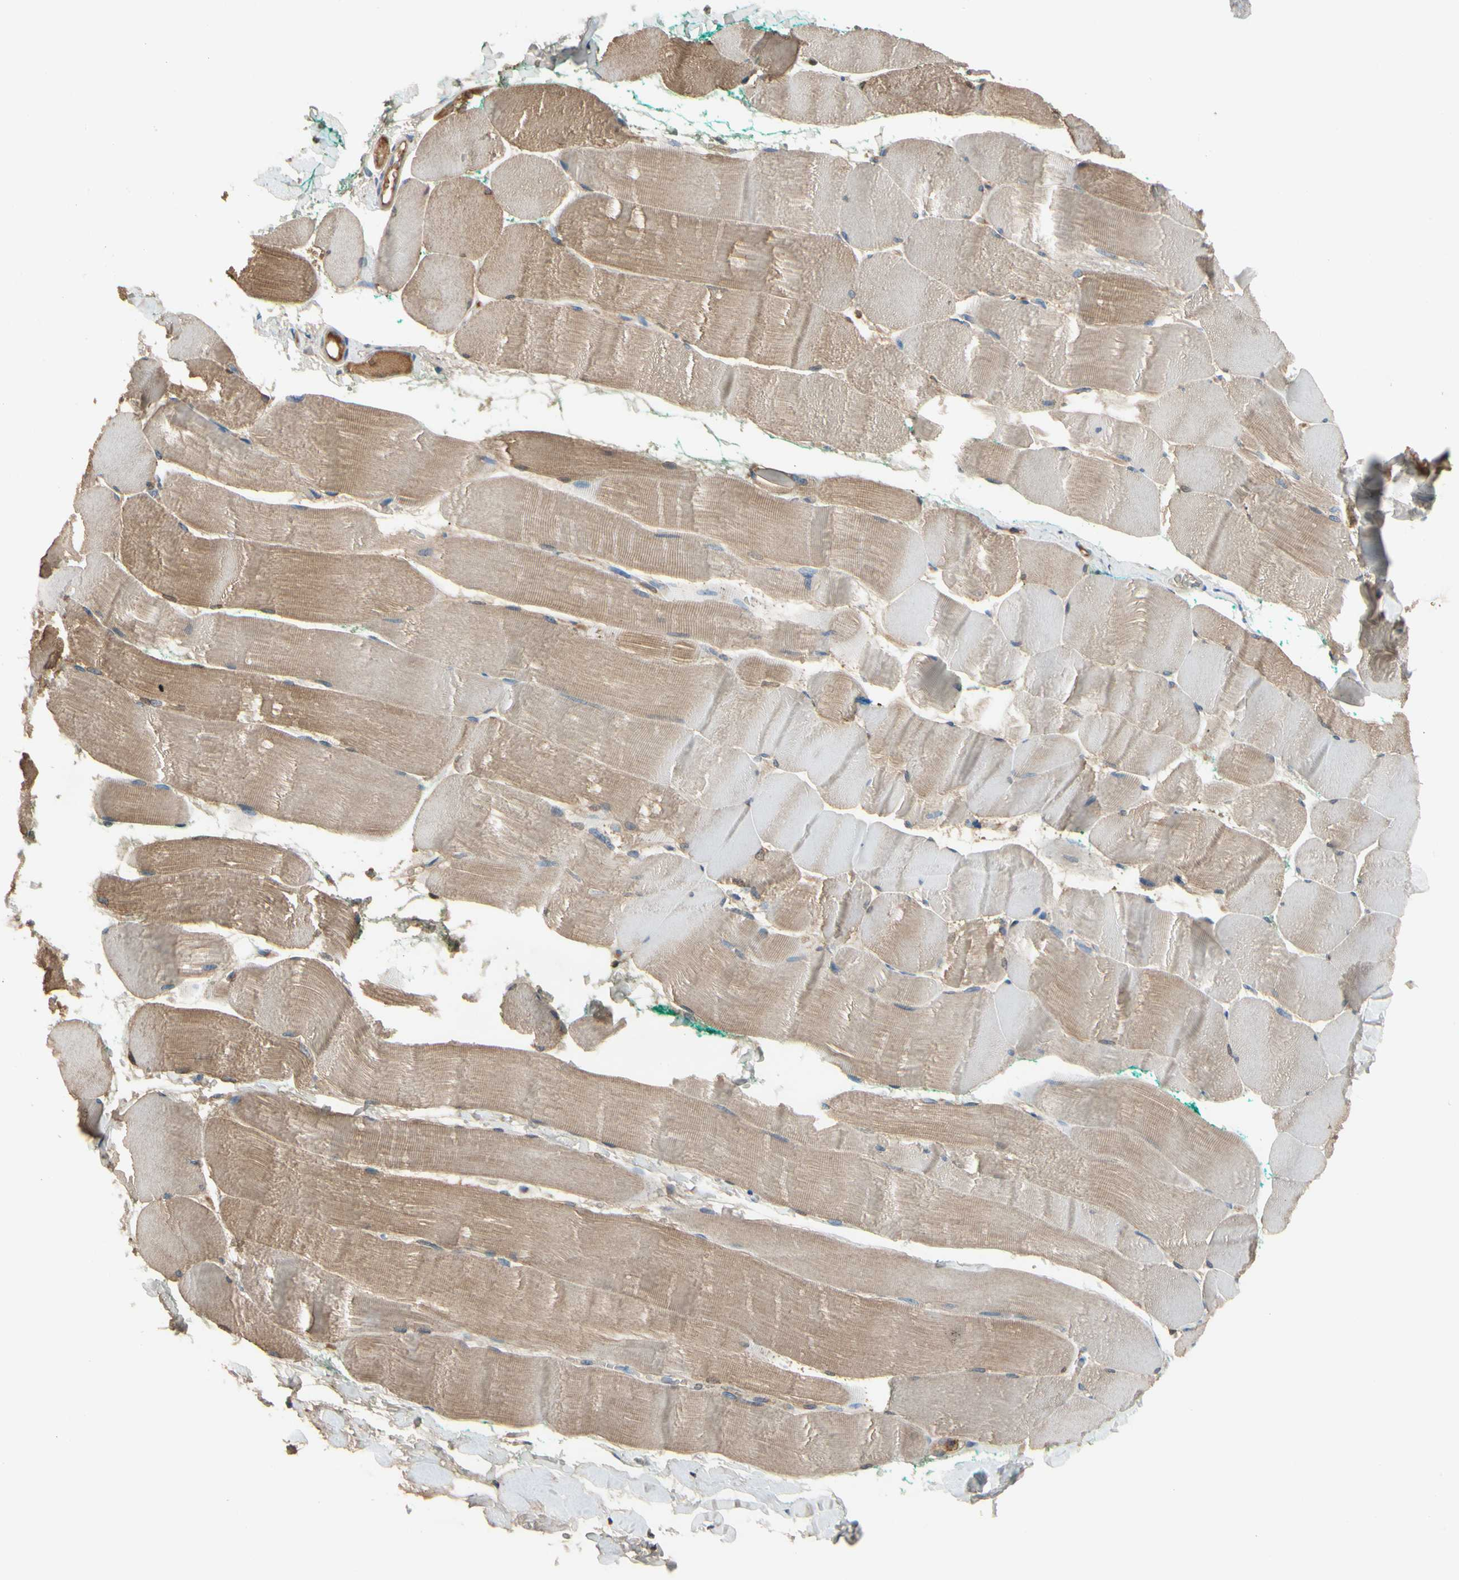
{"staining": {"intensity": "moderate", "quantity": "25%-75%", "location": "cytoplasmic/membranous"}, "tissue": "skeletal muscle", "cell_type": "Myocytes", "image_type": "normal", "snomed": [{"axis": "morphology", "description": "Normal tissue, NOS"}, {"axis": "morphology", "description": "Squamous cell carcinoma, NOS"}, {"axis": "topography", "description": "Skeletal muscle"}], "caption": "An immunohistochemistry histopathology image of unremarkable tissue is shown. Protein staining in brown shows moderate cytoplasmic/membranous positivity in skeletal muscle within myocytes.", "gene": "HJURP", "patient": {"sex": "male", "age": 51}}